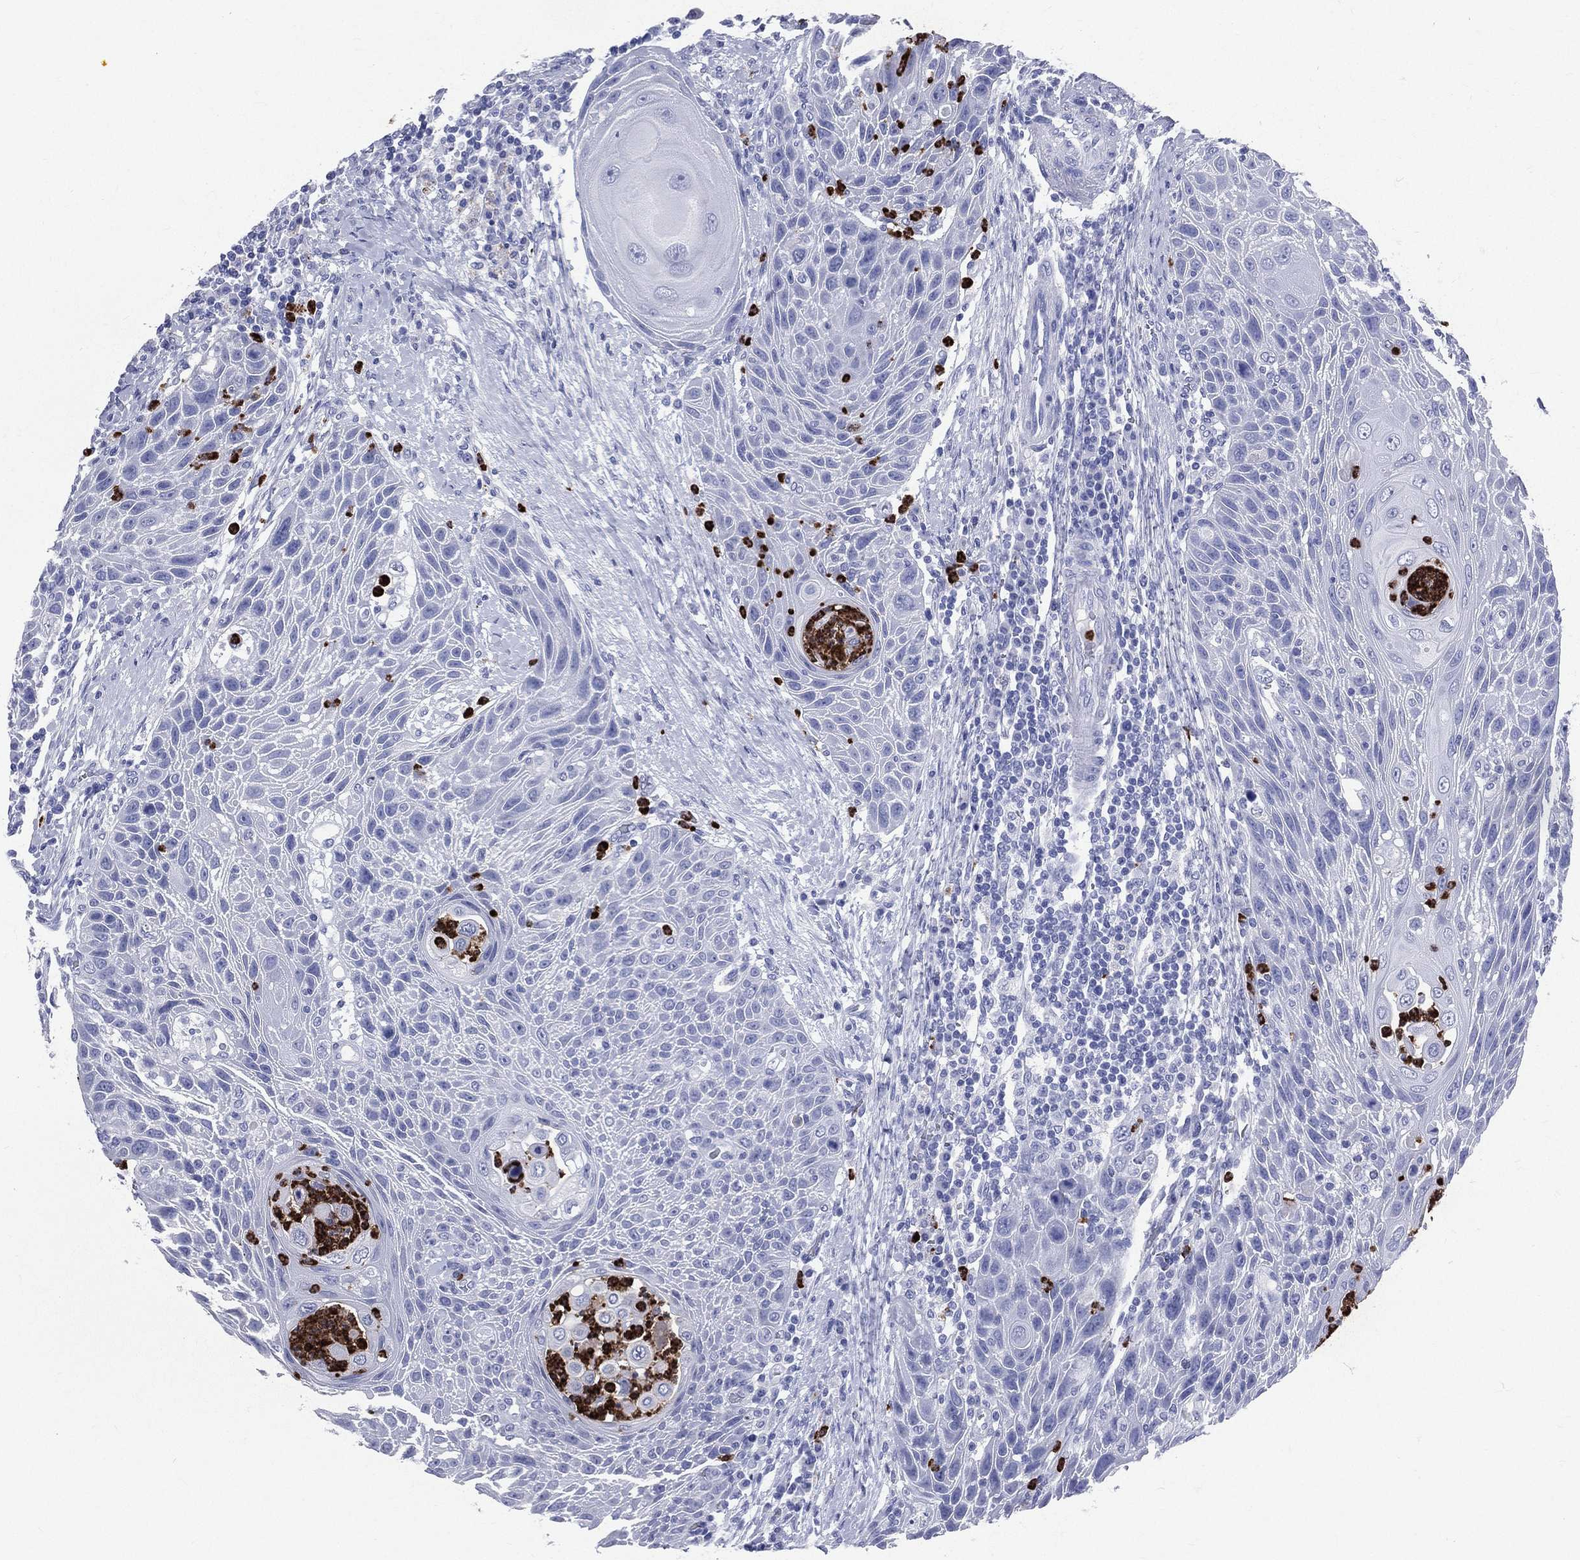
{"staining": {"intensity": "negative", "quantity": "none", "location": "none"}, "tissue": "head and neck cancer", "cell_type": "Tumor cells", "image_type": "cancer", "snomed": [{"axis": "morphology", "description": "Squamous cell carcinoma, NOS"}, {"axis": "topography", "description": "Head-Neck"}], "caption": "High power microscopy micrograph of an immunohistochemistry (IHC) micrograph of head and neck cancer, revealing no significant positivity in tumor cells.", "gene": "PGLYRP1", "patient": {"sex": "male", "age": 69}}